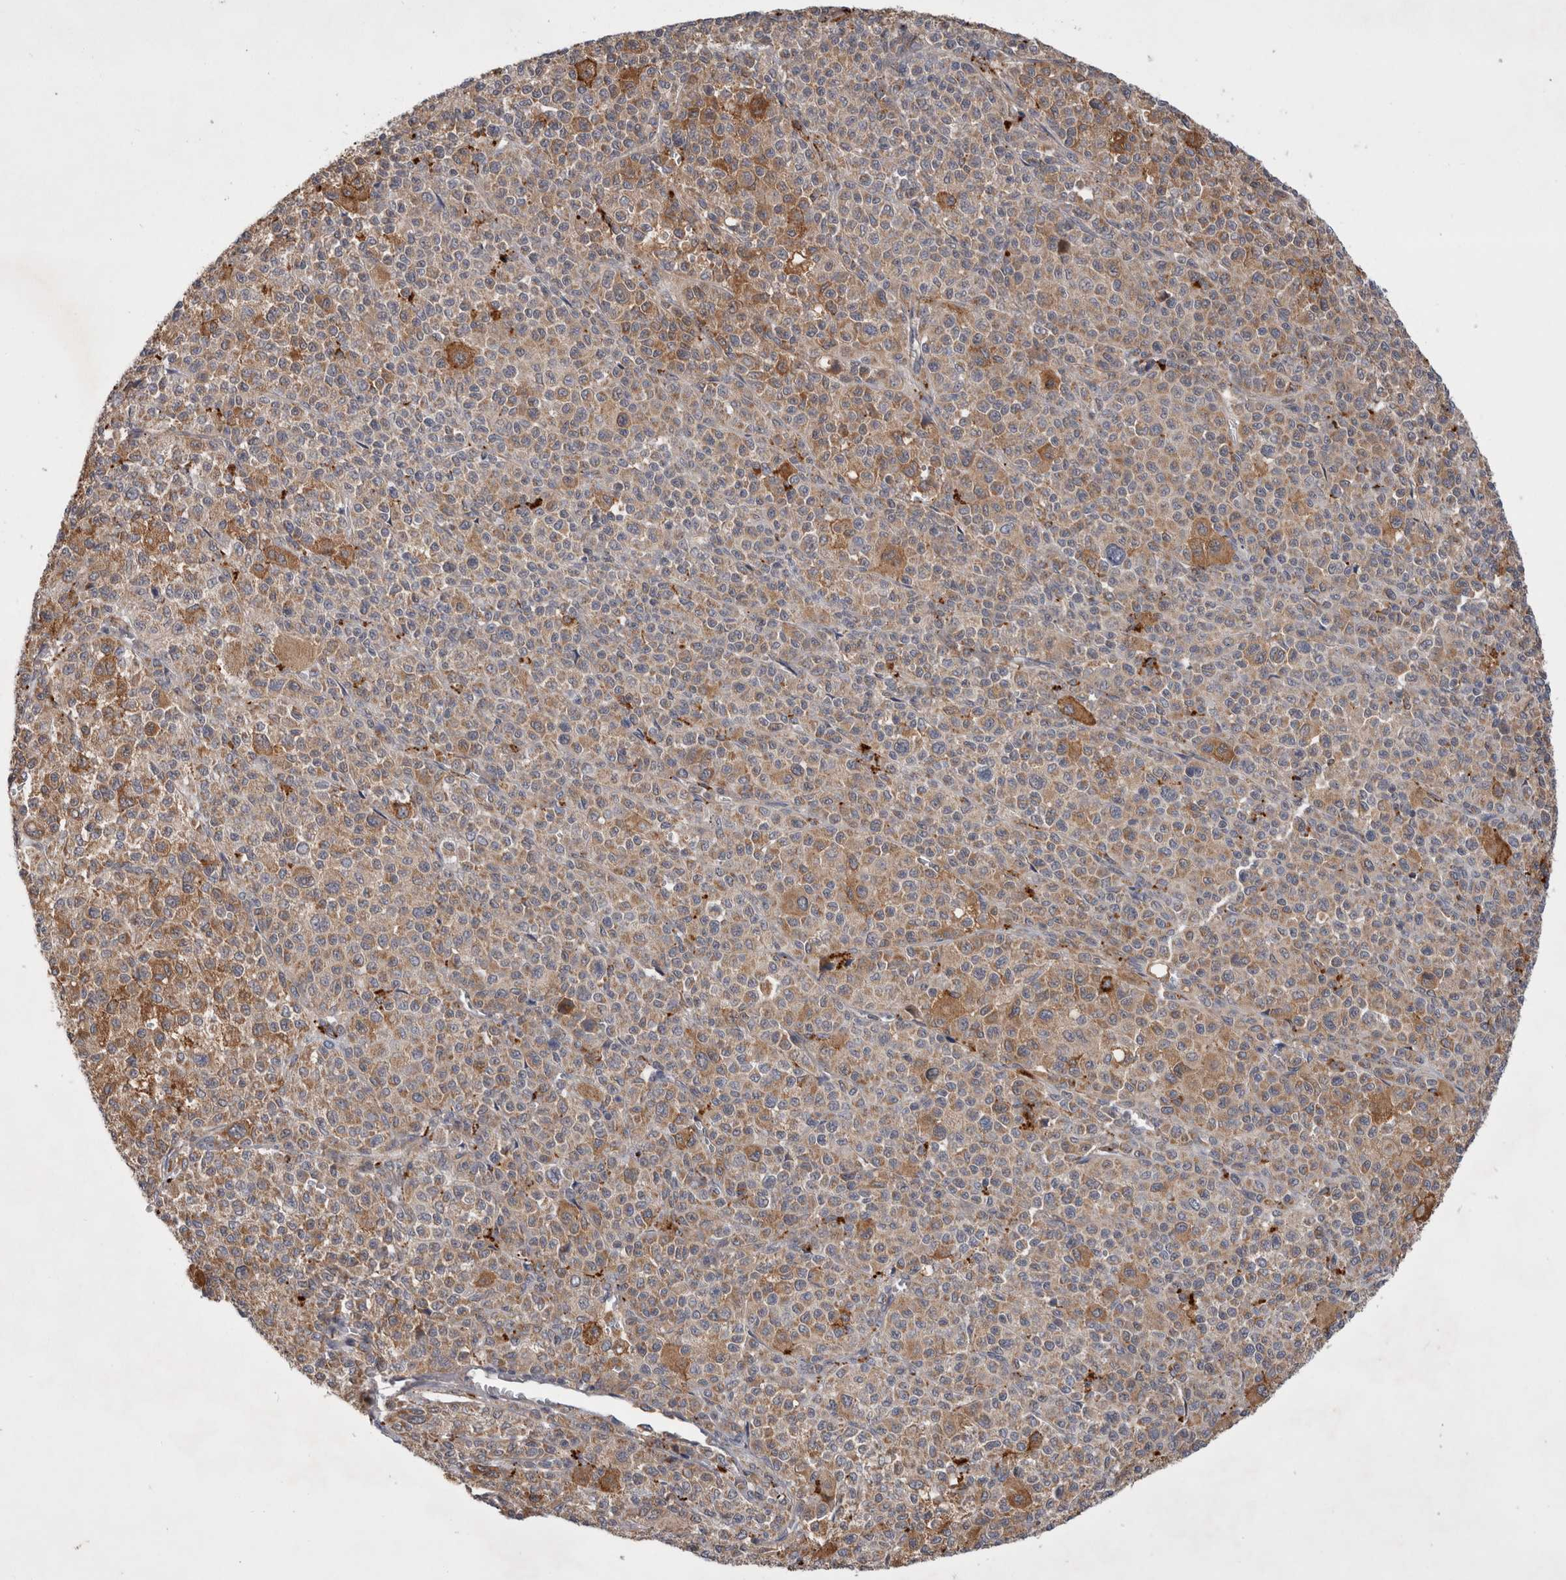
{"staining": {"intensity": "moderate", "quantity": "25%-75%", "location": "cytoplasmic/membranous"}, "tissue": "melanoma", "cell_type": "Tumor cells", "image_type": "cancer", "snomed": [{"axis": "morphology", "description": "Malignant melanoma, Metastatic site"}, {"axis": "topography", "description": "Skin"}], "caption": "Malignant melanoma (metastatic site) was stained to show a protein in brown. There is medium levels of moderate cytoplasmic/membranous staining in about 25%-75% of tumor cells.", "gene": "MRPL37", "patient": {"sex": "female", "age": 74}}